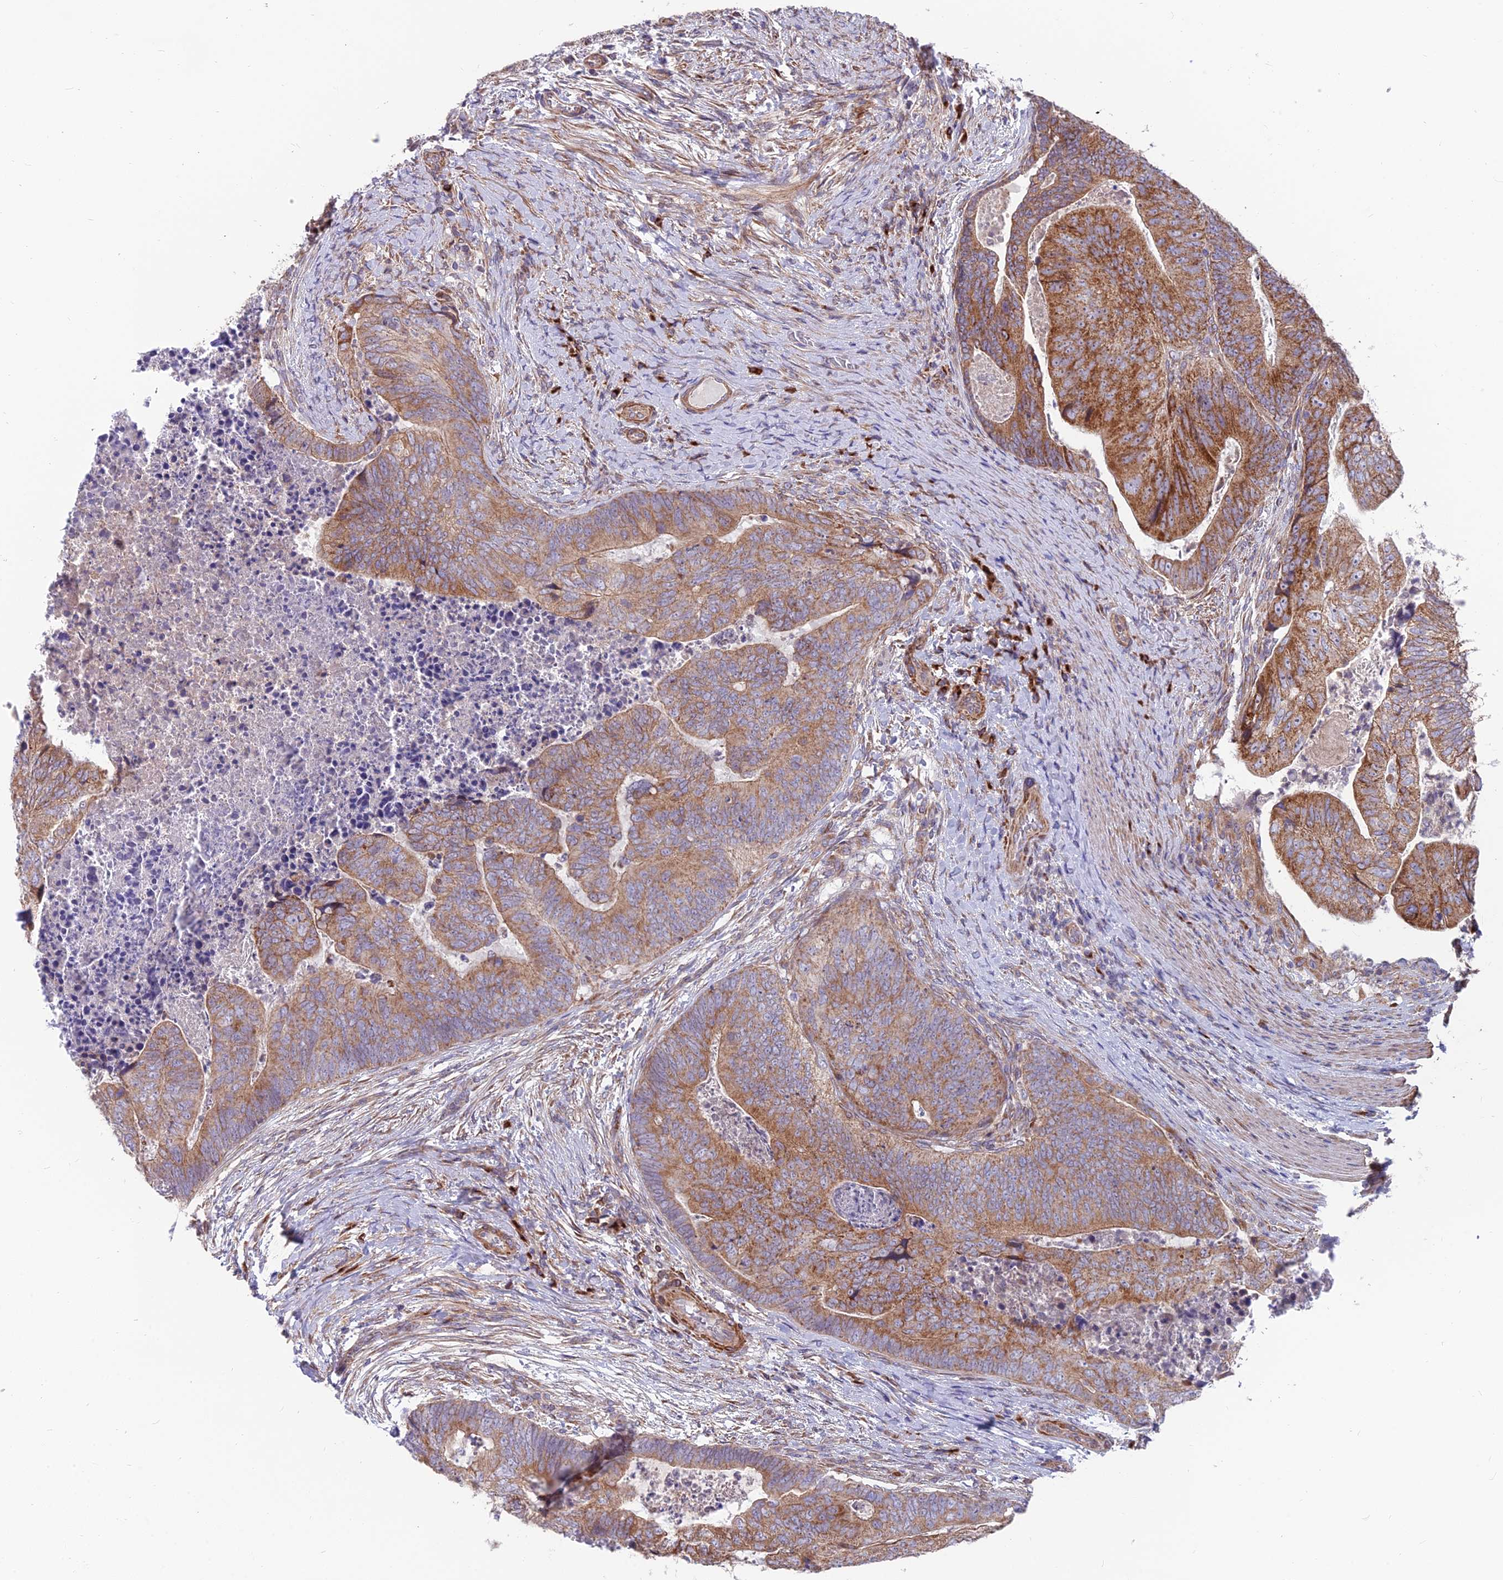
{"staining": {"intensity": "moderate", "quantity": ">75%", "location": "cytoplasmic/membranous"}, "tissue": "colorectal cancer", "cell_type": "Tumor cells", "image_type": "cancer", "snomed": [{"axis": "morphology", "description": "Adenocarcinoma, NOS"}, {"axis": "topography", "description": "Colon"}], "caption": "Brown immunohistochemical staining in human colorectal cancer (adenocarcinoma) displays moderate cytoplasmic/membranous expression in about >75% of tumor cells.", "gene": "TBC1D20", "patient": {"sex": "female", "age": 67}}